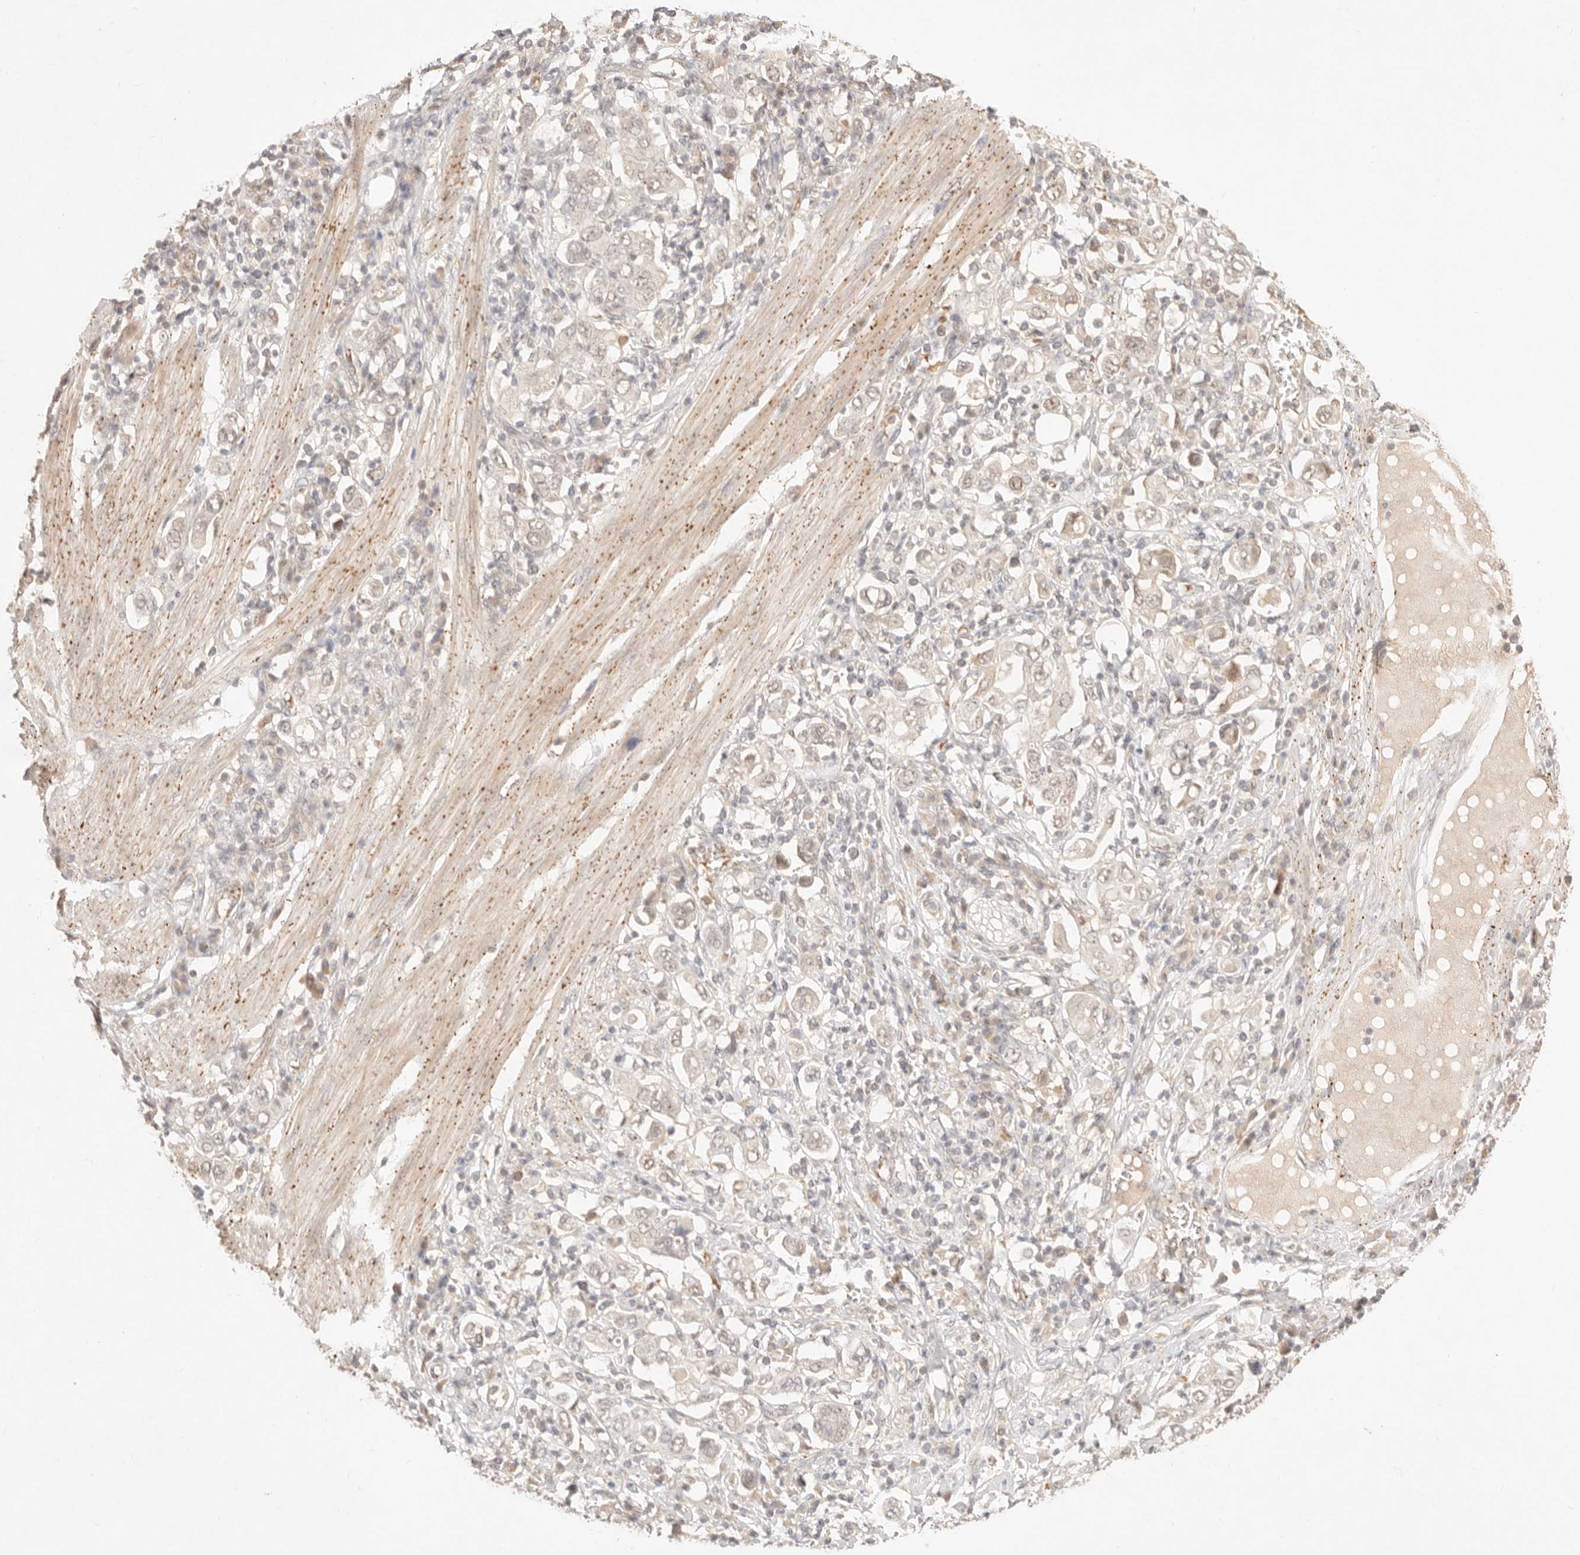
{"staining": {"intensity": "weak", "quantity": ">75%", "location": "nuclear"}, "tissue": "stomach cancer", "cell_type": "Tumor cells", "image_type": "cancer", "snomed": [{"axis": "morphology", "description": "Adenocarcinoma, NOS"}, {"axis": "topography", "description": "Stomach, upper"}], "caption": "About >75% of tumor cells in human adenocarcinoma (stomach) show weak nuclear protein staining as visualized by brown immunohistochemical staining.", "gene": "MEP1A", "patient": {"sex": "male", "age": 62}}